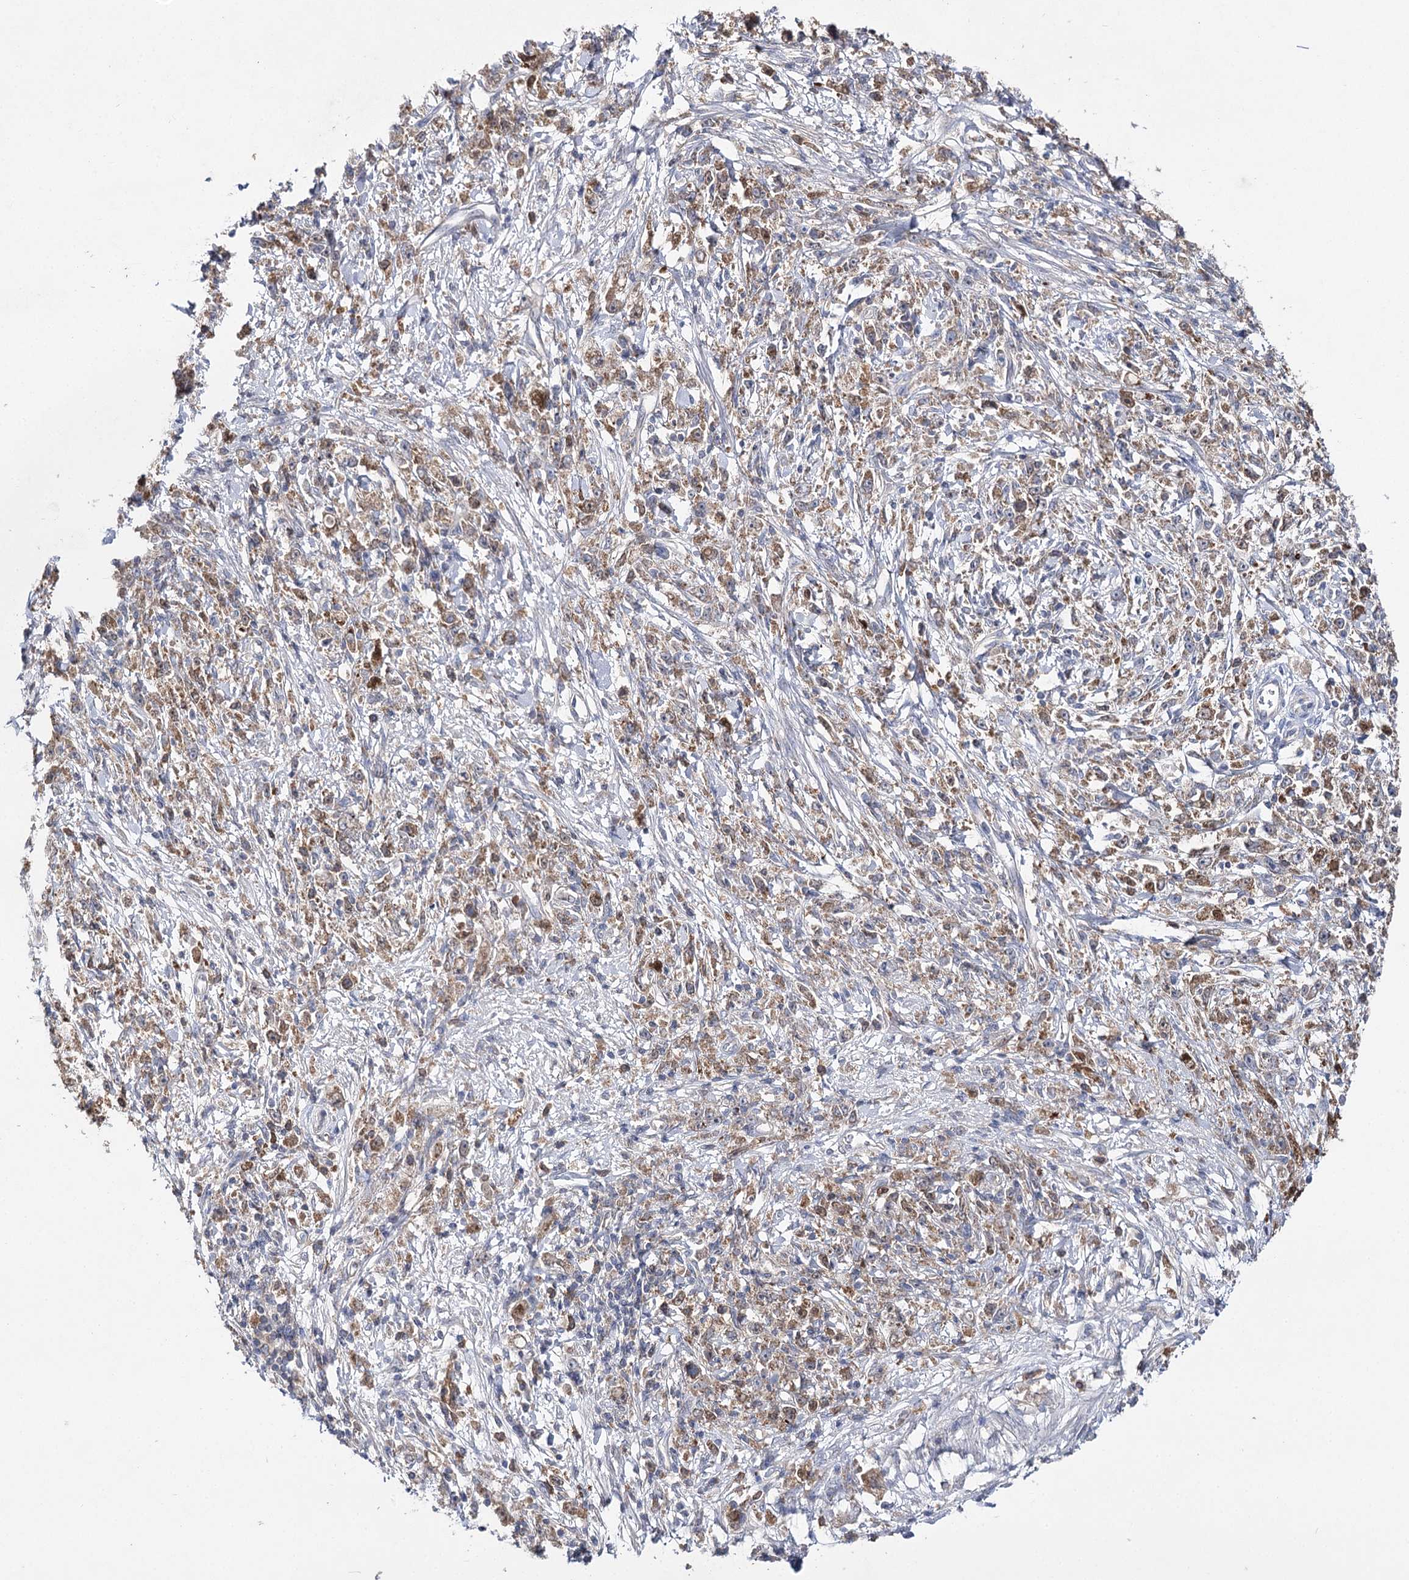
{"staining": {"intensity": "moderate", "quantity": ">75%", "location": "cytoplasmic/membranous"}, "tissue": "stomach cancer", "cell_type": "Tumor cells", "image_type": "cancer", "snomed": [{"axis": "morphology", "description": "Adenocarcinoma, NOS"}, {"axis": "topography", "description": "Stomach"}], "caption": "Stomach cancer (adenocarcinoma) was stained to show a protein in brown. There is medium levels of moderate cytoplasmic/membranous positivity in about >75% of tumor cells. (DAB (3,3'-diaminobenzidine) = brown stain, brightfield microscopy at high magnification).", "gene": "AURKC", "patient": {"sex": "female", "age": 59}}